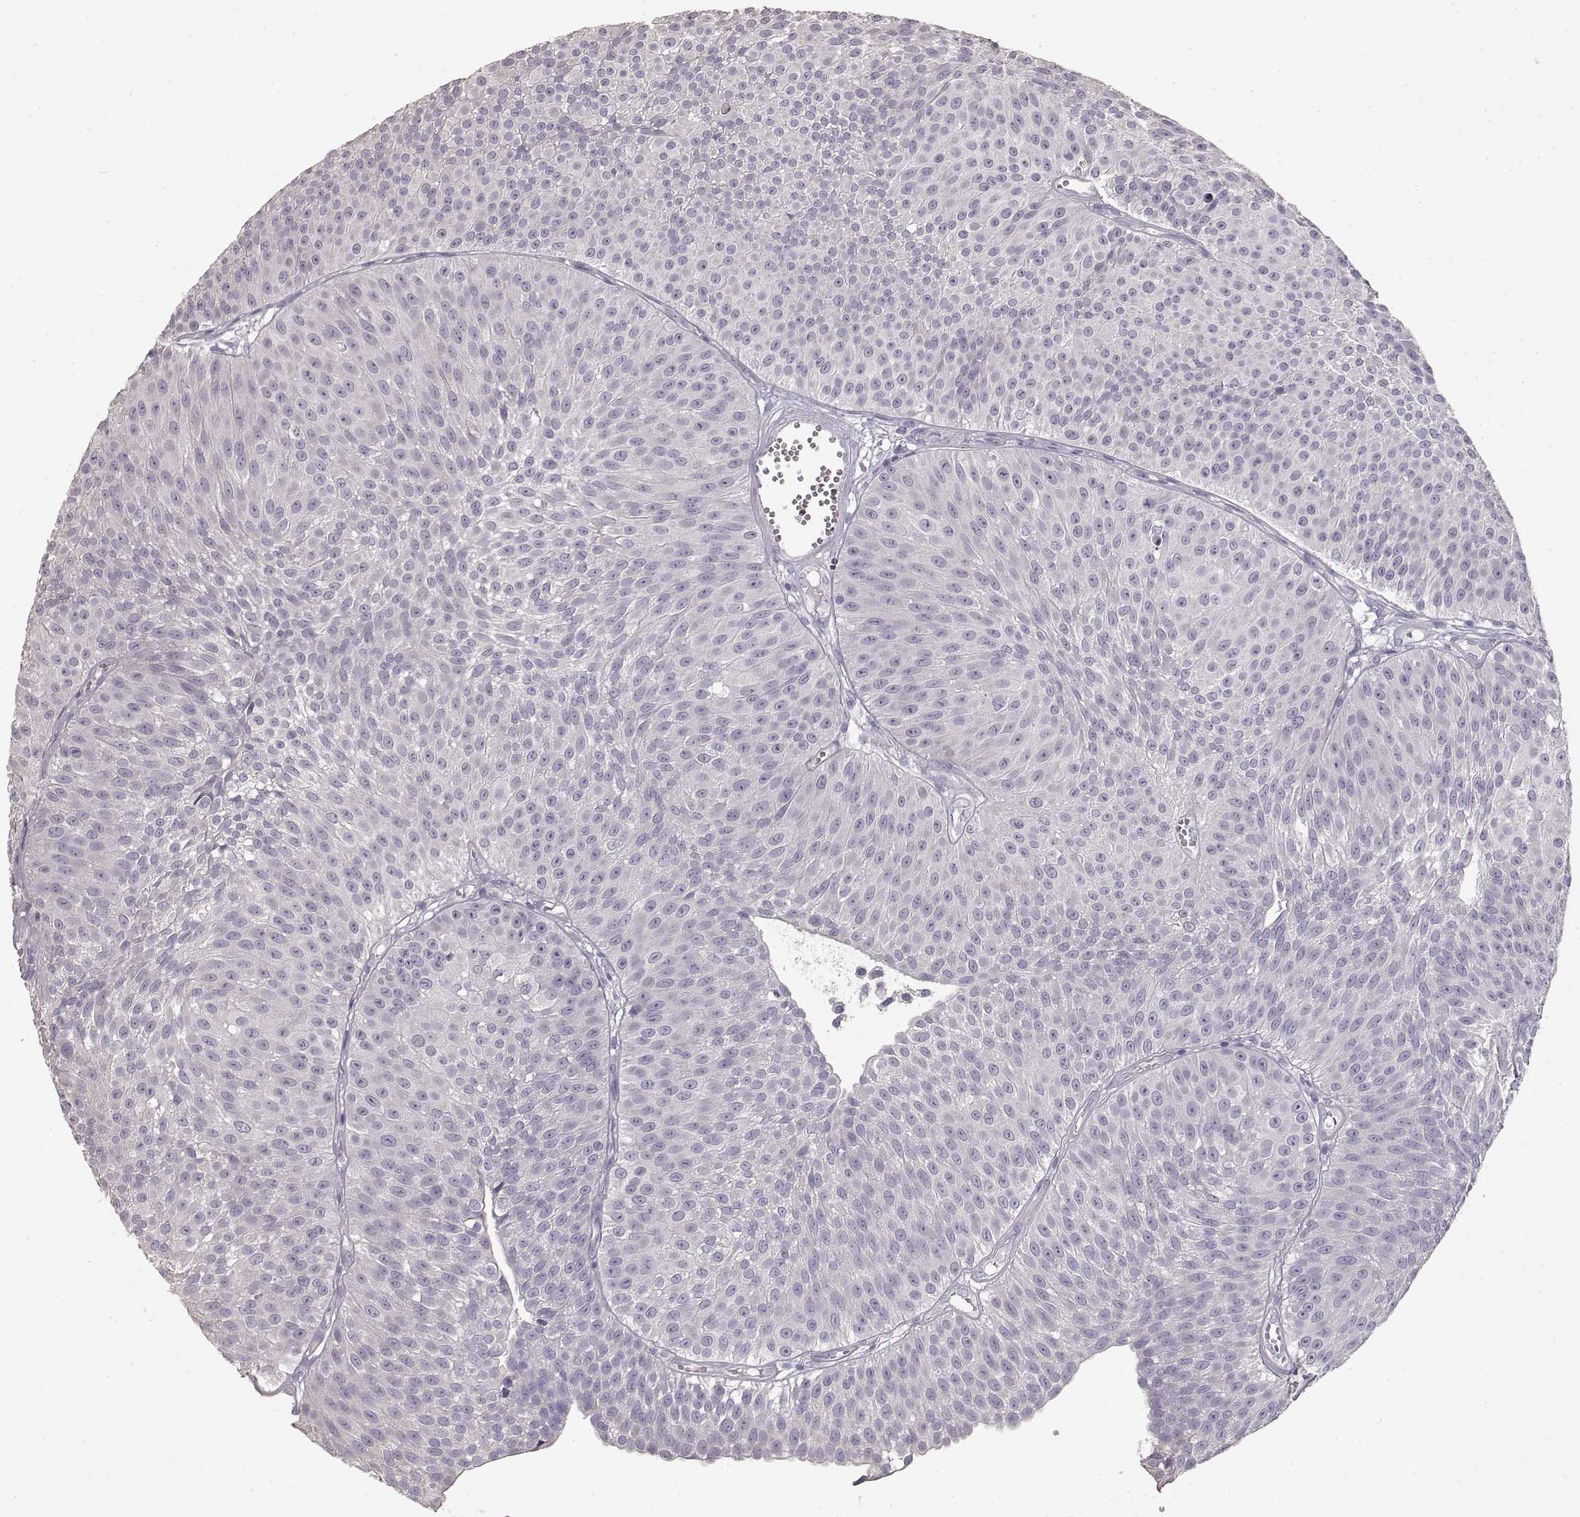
{"staining": {"intensity": "negative", "quantity": "none", "location": "none"}, "tissue": "urothelial cancer", "cell_type": "Tumor cells", "image_type": "cancer", "snomed": [{"axis": "morphology", "description": "Urothelial carcinoma, Low grade"}, {"axis": "topography", "description": "Urinary bladder"}], "caption": "Immunohistochemistry image of neoplastic tissue: human low-grade urothelial carcinoma stained with DAB exhibits no significant protein expression in tumor cells. (DAB (3,3'-diaminobenzidine) IHC with hematoxylin counter stain).", "gene": "ZP3", "patient": {"sex": "male", "age": 63}}